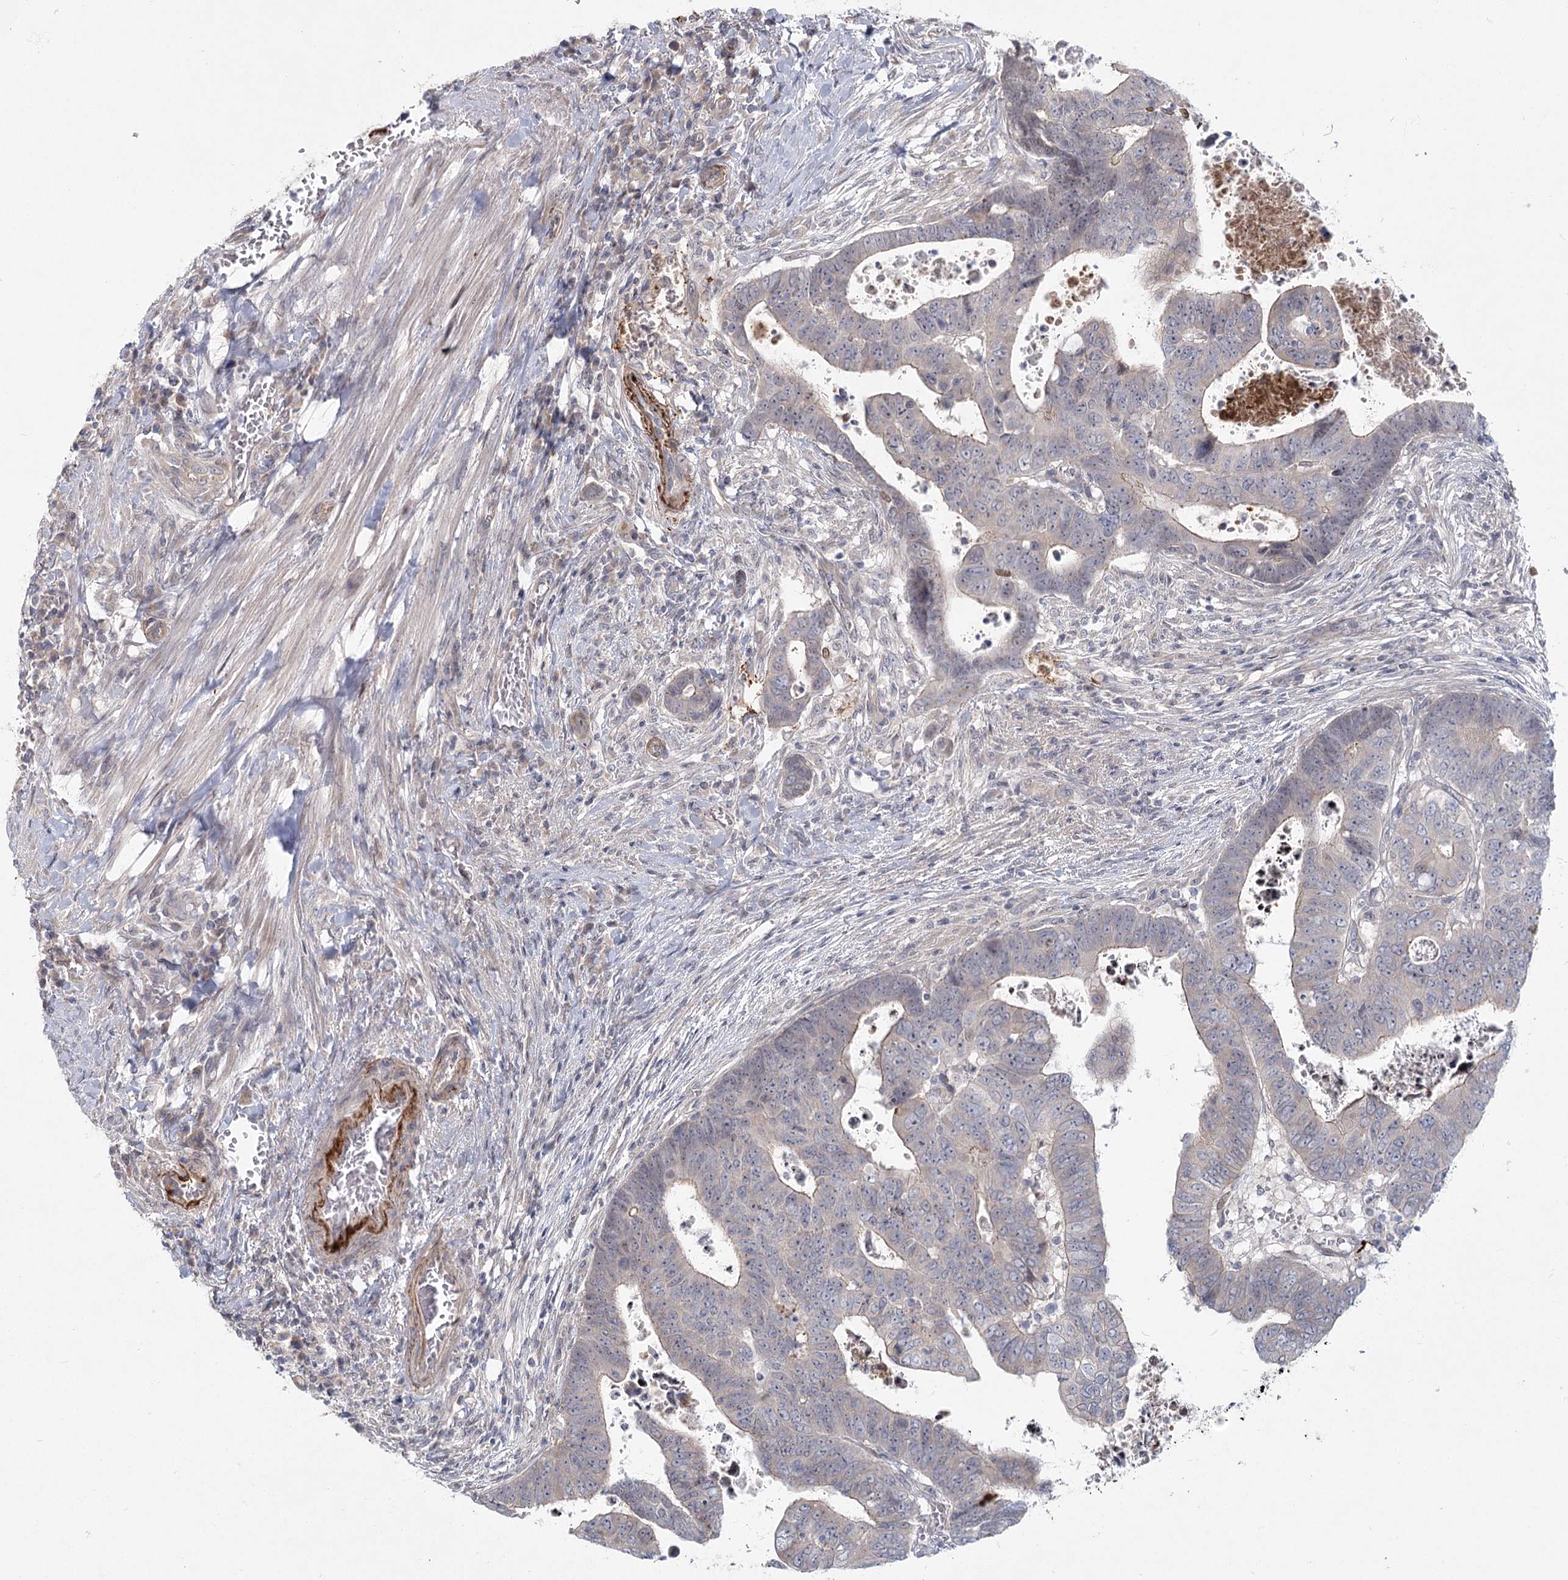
{"staining": {"intensity": "negative", "quantity": "none", "location": "none"}, "tissue": "colorectal cancer", "cell_type": "Tumor cells", "image_type": "cancer", "snomed": [{"axis": "morphology", "description": "Normal tissue, NOS"}, {"axis": "morphology", "description": "Adenocarcinoma, NOS"}, {"axis": "topography", "description": "Rectum"}], "caption": "Tumor cells are negative for protein expression in human colorectal cancer.", "gene": "SPINK13", "patient": {"sex": "female", "age": 65}}